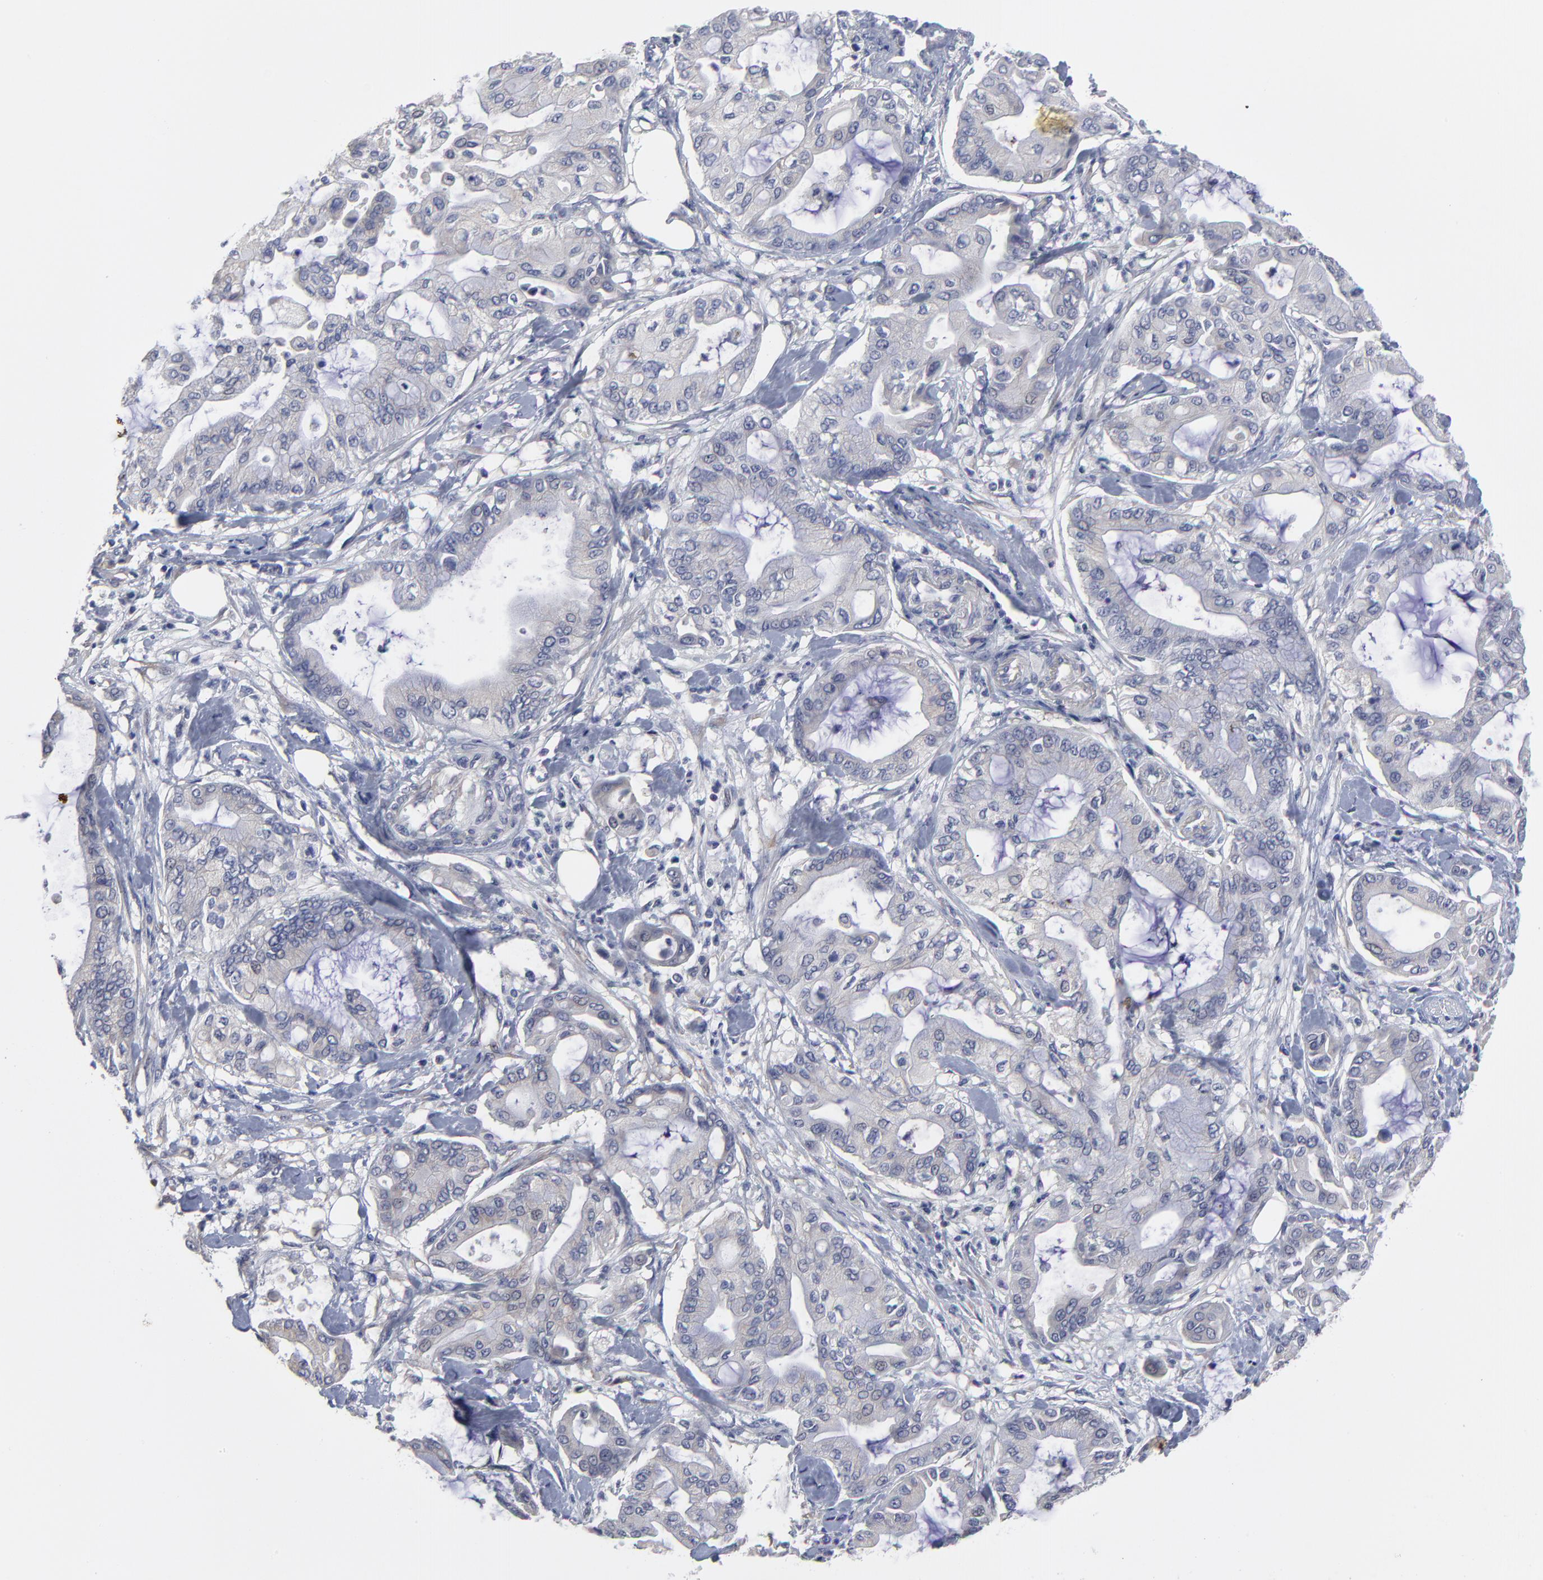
{"staining": {"intensity": "negative", "quantity": "none", "location": "none"}, "tissue": "pancreatic cancer", "cell_type": "Tumor cells", "image_type": "cancer", "snomed": [{"axis": "morphology", "description": "Adenocarcinoma, NOS"}, {"axis": "morphology", "description": "Adenocarcinoma, metastatic, NOS"}, {"axis": "topography", "description": "Lymph node"}, {"axis": "topography", "description": "Pancreas"}, {"axis": "topography", "description": "Duodenum"}], "caption": "Immunohistochemistry (IHC) micrograph of human pancreatic metastatic adenocarcinoma stained for a protein (brown), which displays no expression in tumor cells.", "gene": "MAGEA10", "patient": {"sex": "female", "age": 64}}